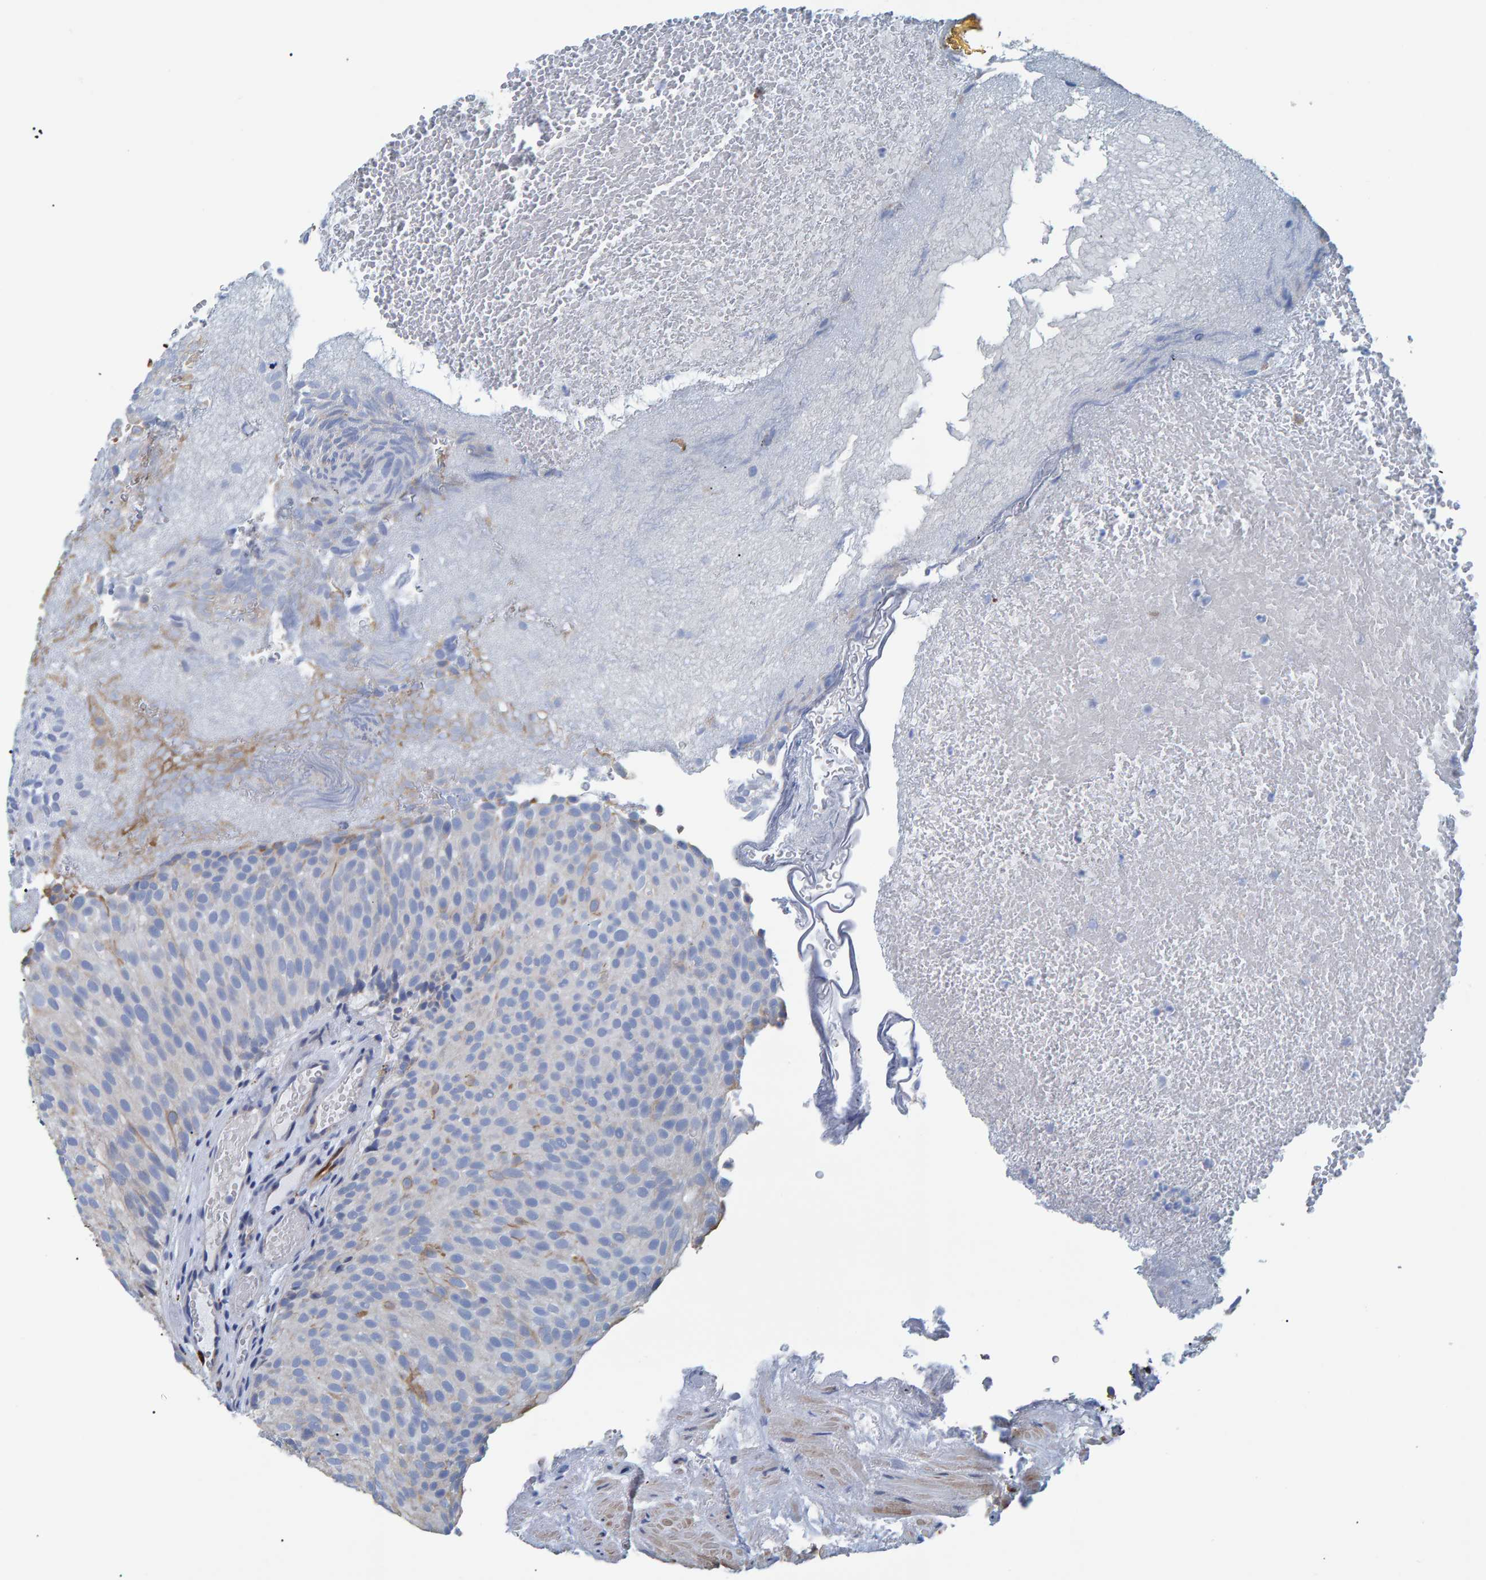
{"staining": {"intensity": "negative", "quantity": "none", "location": "none"}, "tissue": "urothelial cancer", "cell_type": "Tumor cells", "image_type": "cancer", "snomed": [{"axis": "morphology", "description": "Urothelial carcinoma, Low grade"}, {"axis": "topography", "description": "Urinary bladder"}], "caption": "Tumor cells are negative for brown protein staining in low-grade urothelial carcinoma. (DAB immunohistochemistry (IHC) visualized using brightfield microscopy, high magnification).", "gene": "IDO1", "patient": {"sex": "male", "age": 78}}